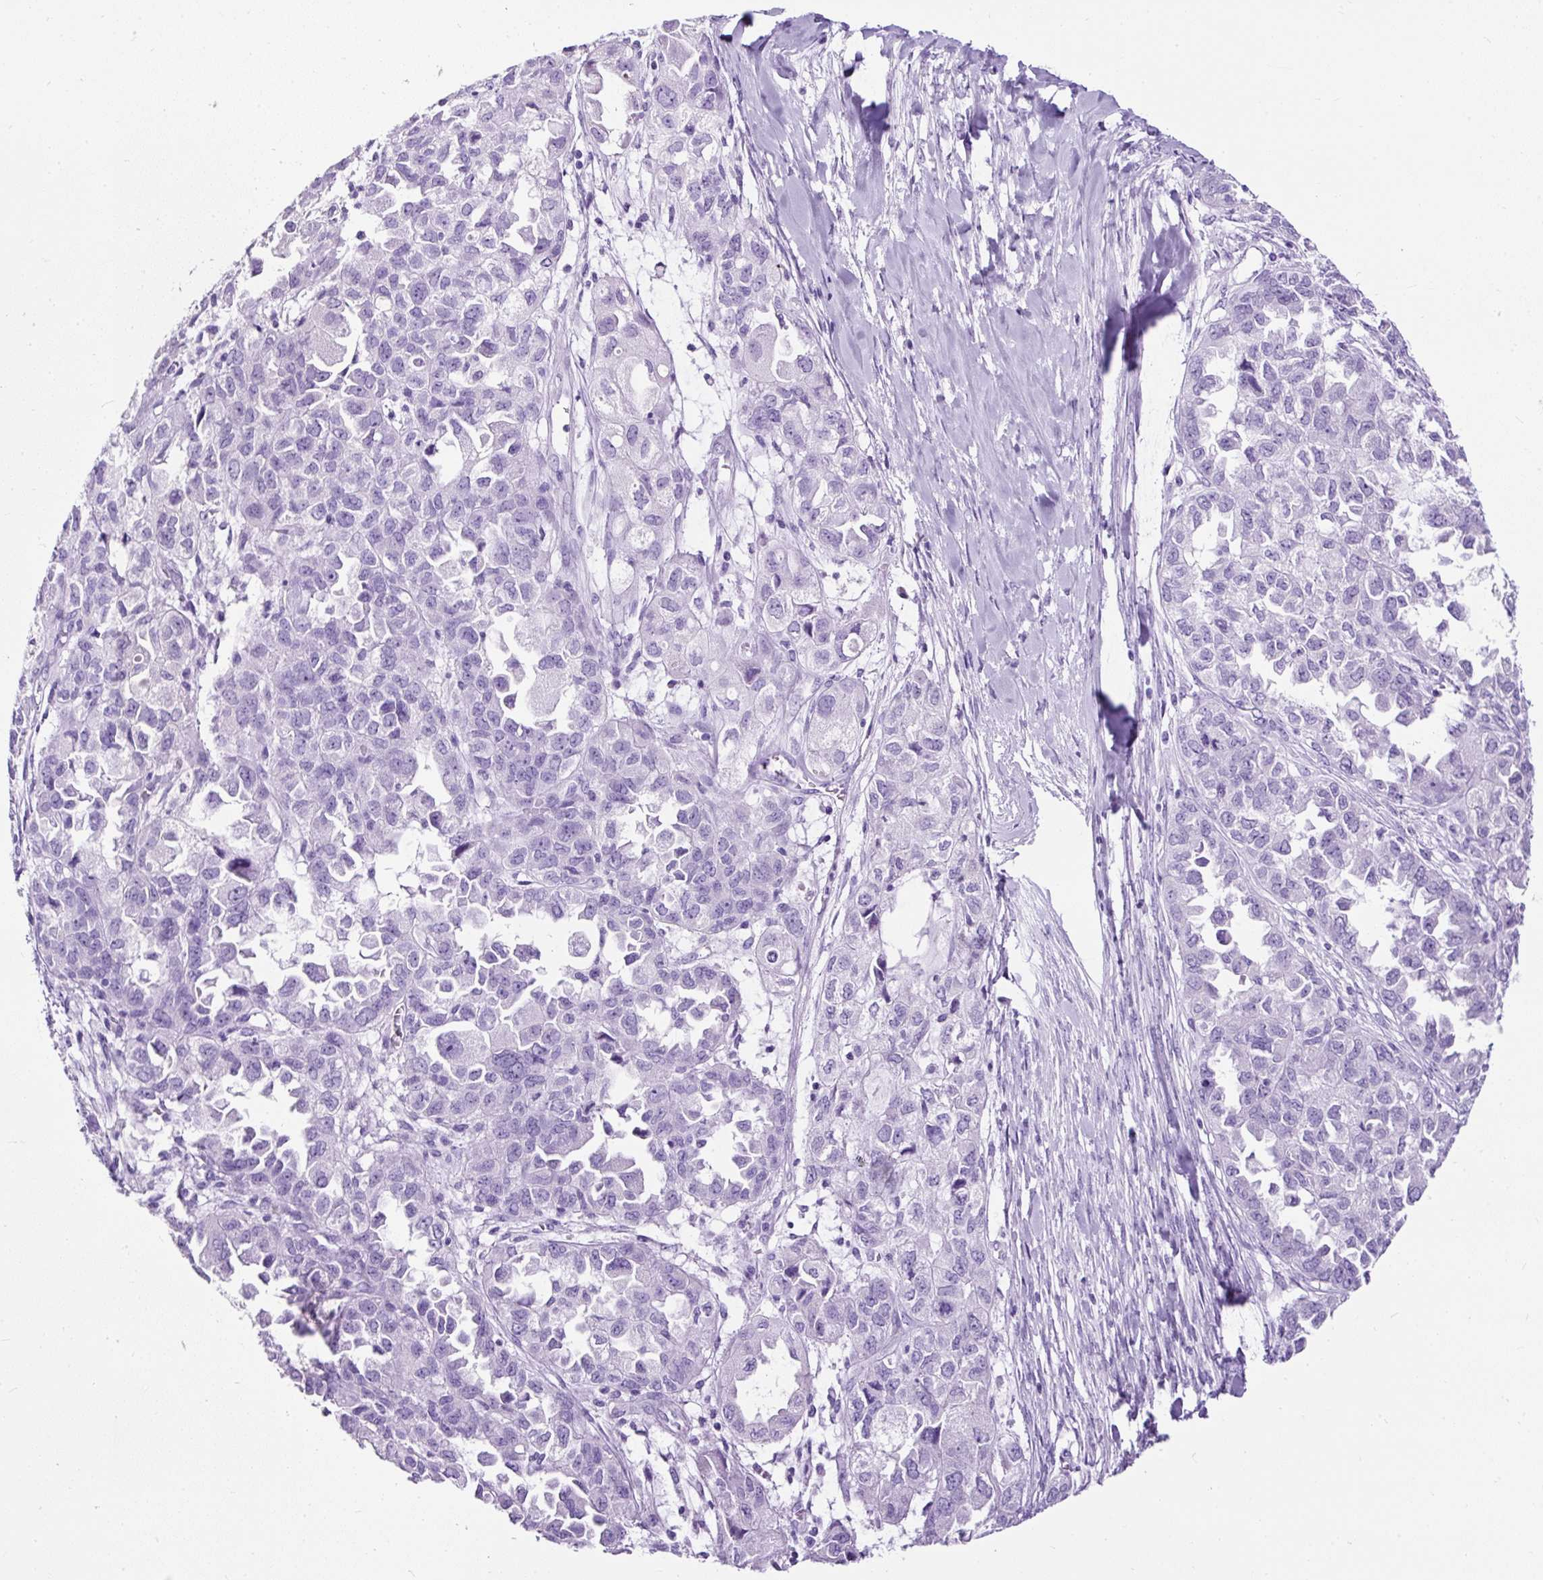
{"staining": {"intensity": "negative", "quantity": "none", "location": "none"}, "tissue": "ovarian cancer", "cell_type": "Tumor cells", "image_type": "cancer", "snomed": [{"axis": "morphology", "description": "Cystadenocarcinoma, serous, NOS"}, {"axis": "topography", "description": "Ovary"}], "caption": "Tumor cells are negative for brown protein staining in ovarian serous cystadenocarcinoma.", "gene": "NTS", "patient": {"sex": "female", "age": 84}}